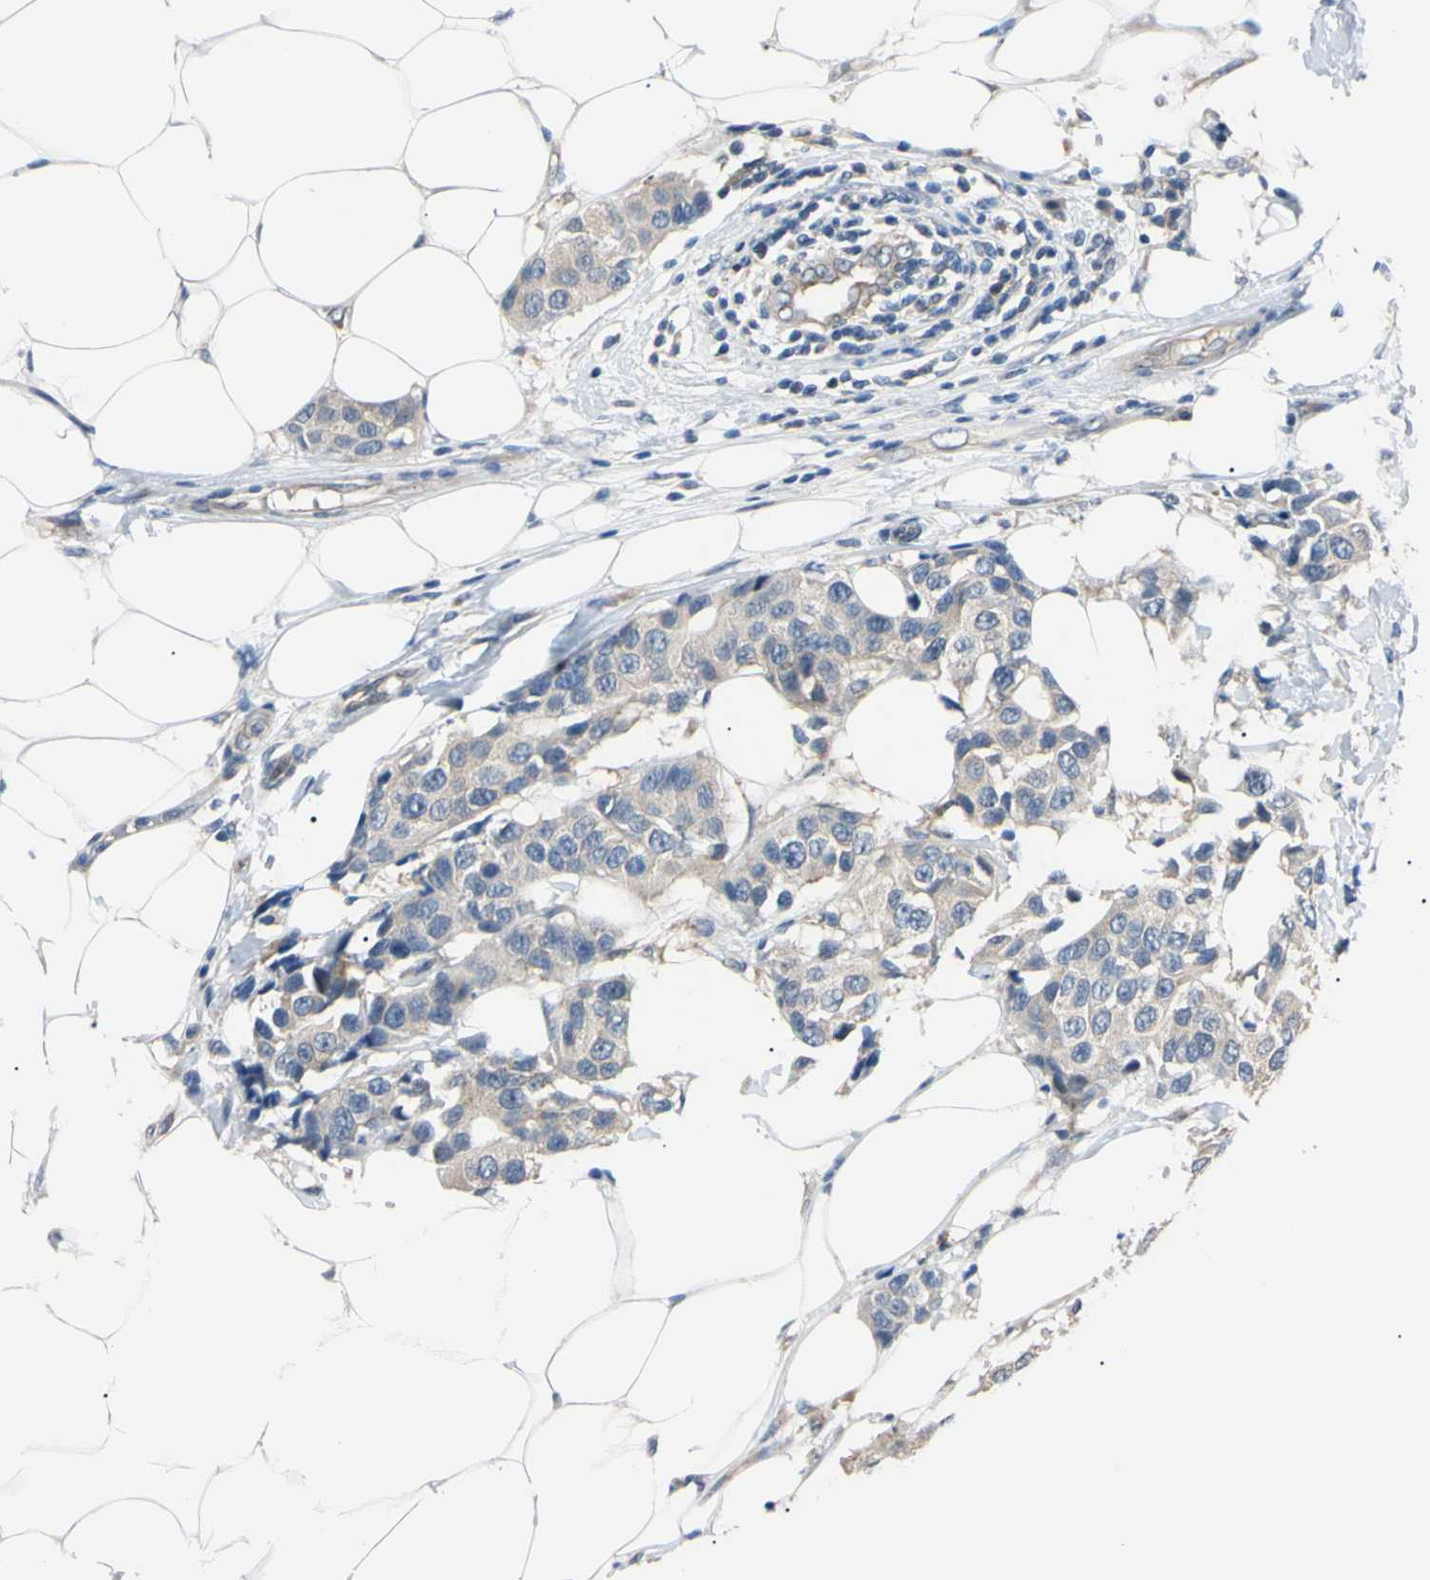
{"staining": {"intensity": "negative", "quantity": "none", "location": "none"}, "tissue": "breast cancer", "cell_type": "Tumor cells", "image_type": "cancer", "snomed": [{"axis": "morphology", "description": "Normal tissue, NOS"}, {"axis": "morphology", "description": "Duct carcinoma"}, {"axis": "topography", "description": "Breast"}], "caption": "There is no significant positivity in tumor cells of invasive ductal carcinoma (breast).", "gene": "RARS1", "patient": {"sex": "female", "age": 39}}